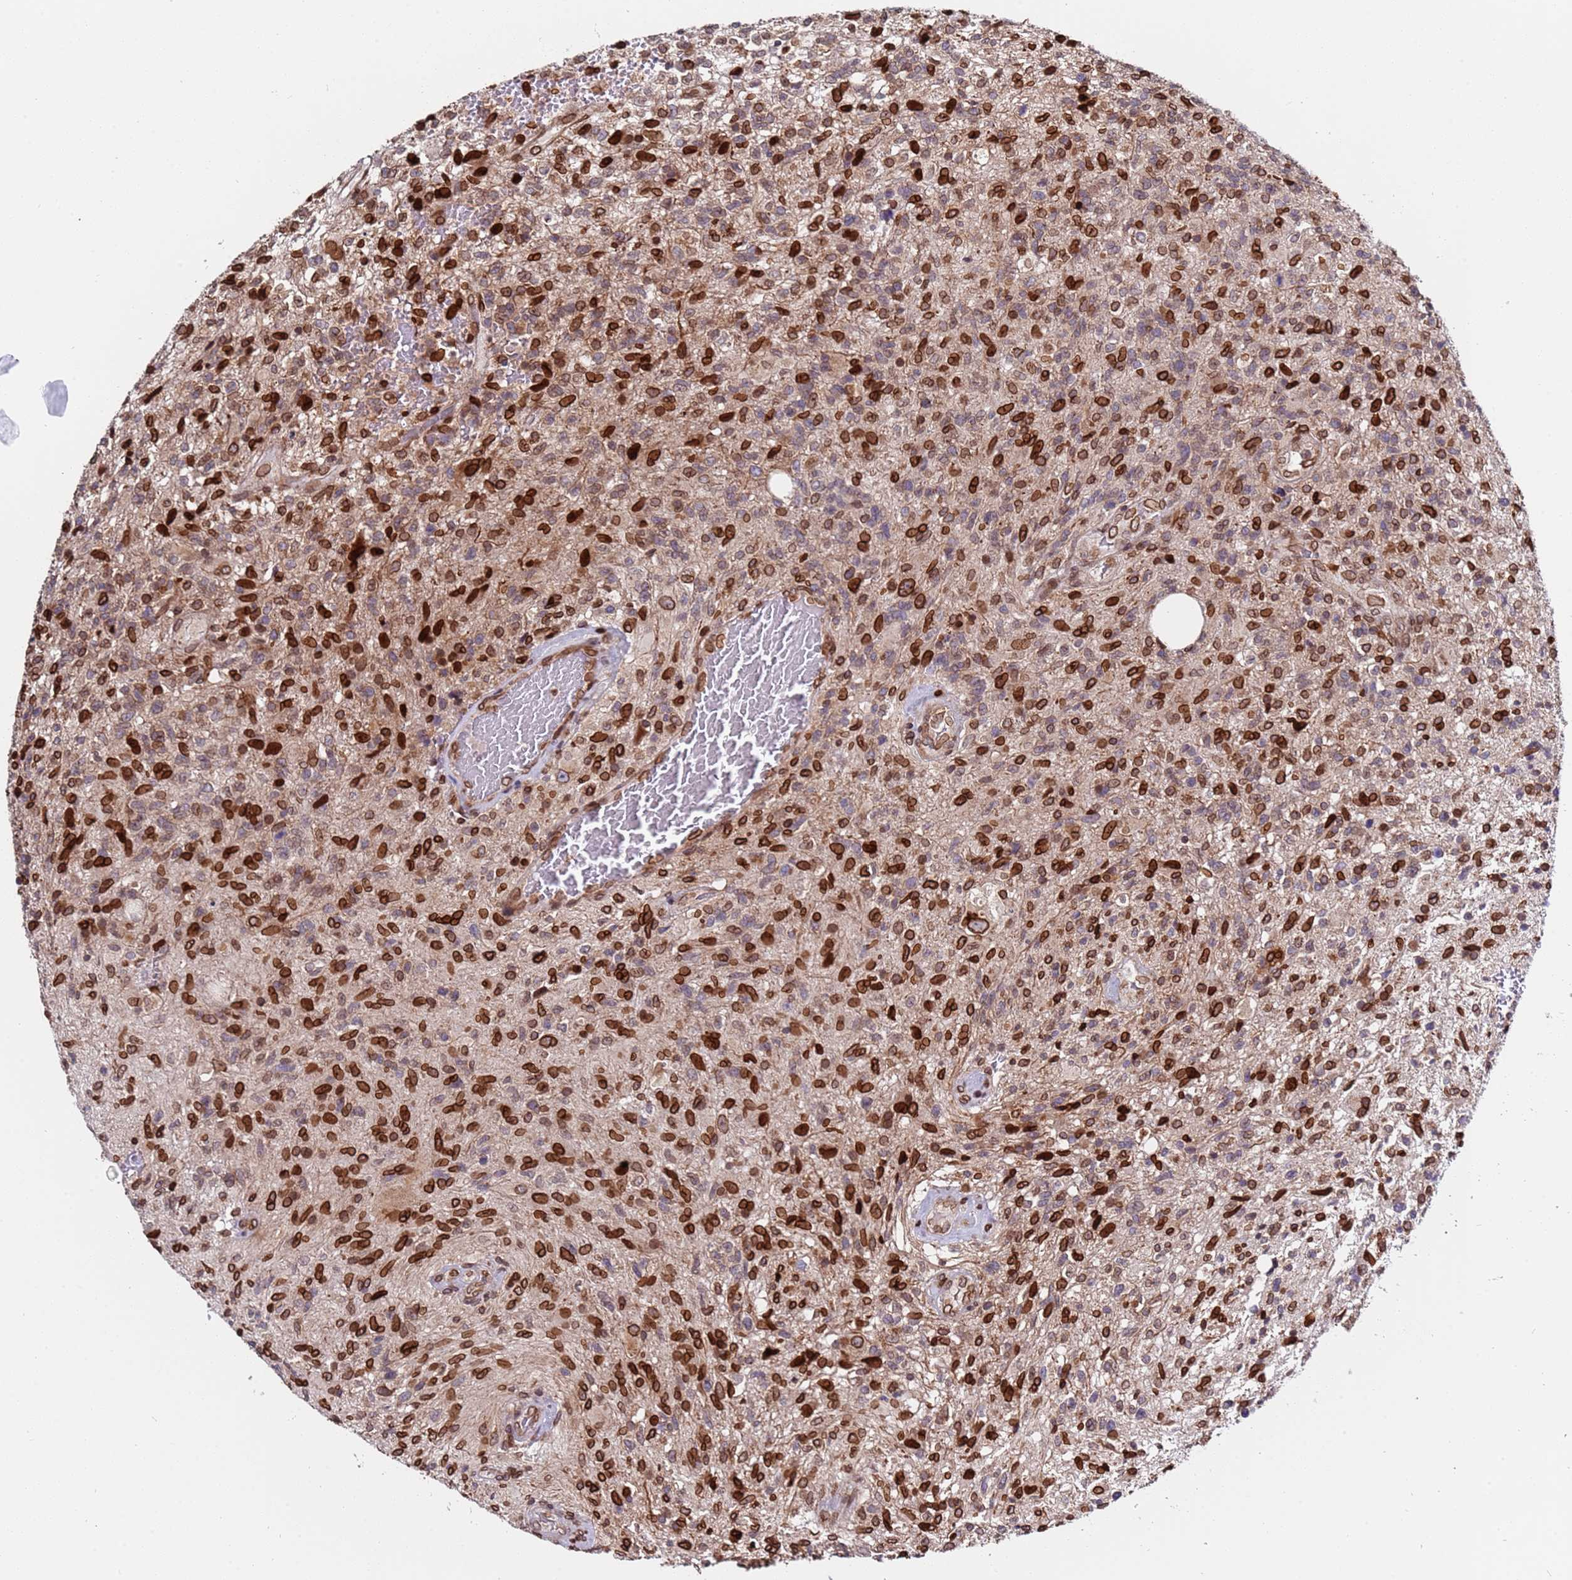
{"staining": {"intensity": "strong", "quantity": ">75%", "location": "cytoplasmic/membranous,nuclear"}, "tissue": "glioma", "cell_type": "Tumor cells", "image_type": "cancer", "snomed": [{"axis": "morphology", "description": "Glioma, malignant, High grade"}, {"axis": "topography", "description": "Brain"}], "caption": "A micrograph showing strong cytoplasmic/membranous and nuclear positivity in about >75% of tumor cells in glioma, as visualized by brown immunohistochemical staining.", "gene": "TOR1AIP1", "patient": {"sex": "male", "age": 56}}